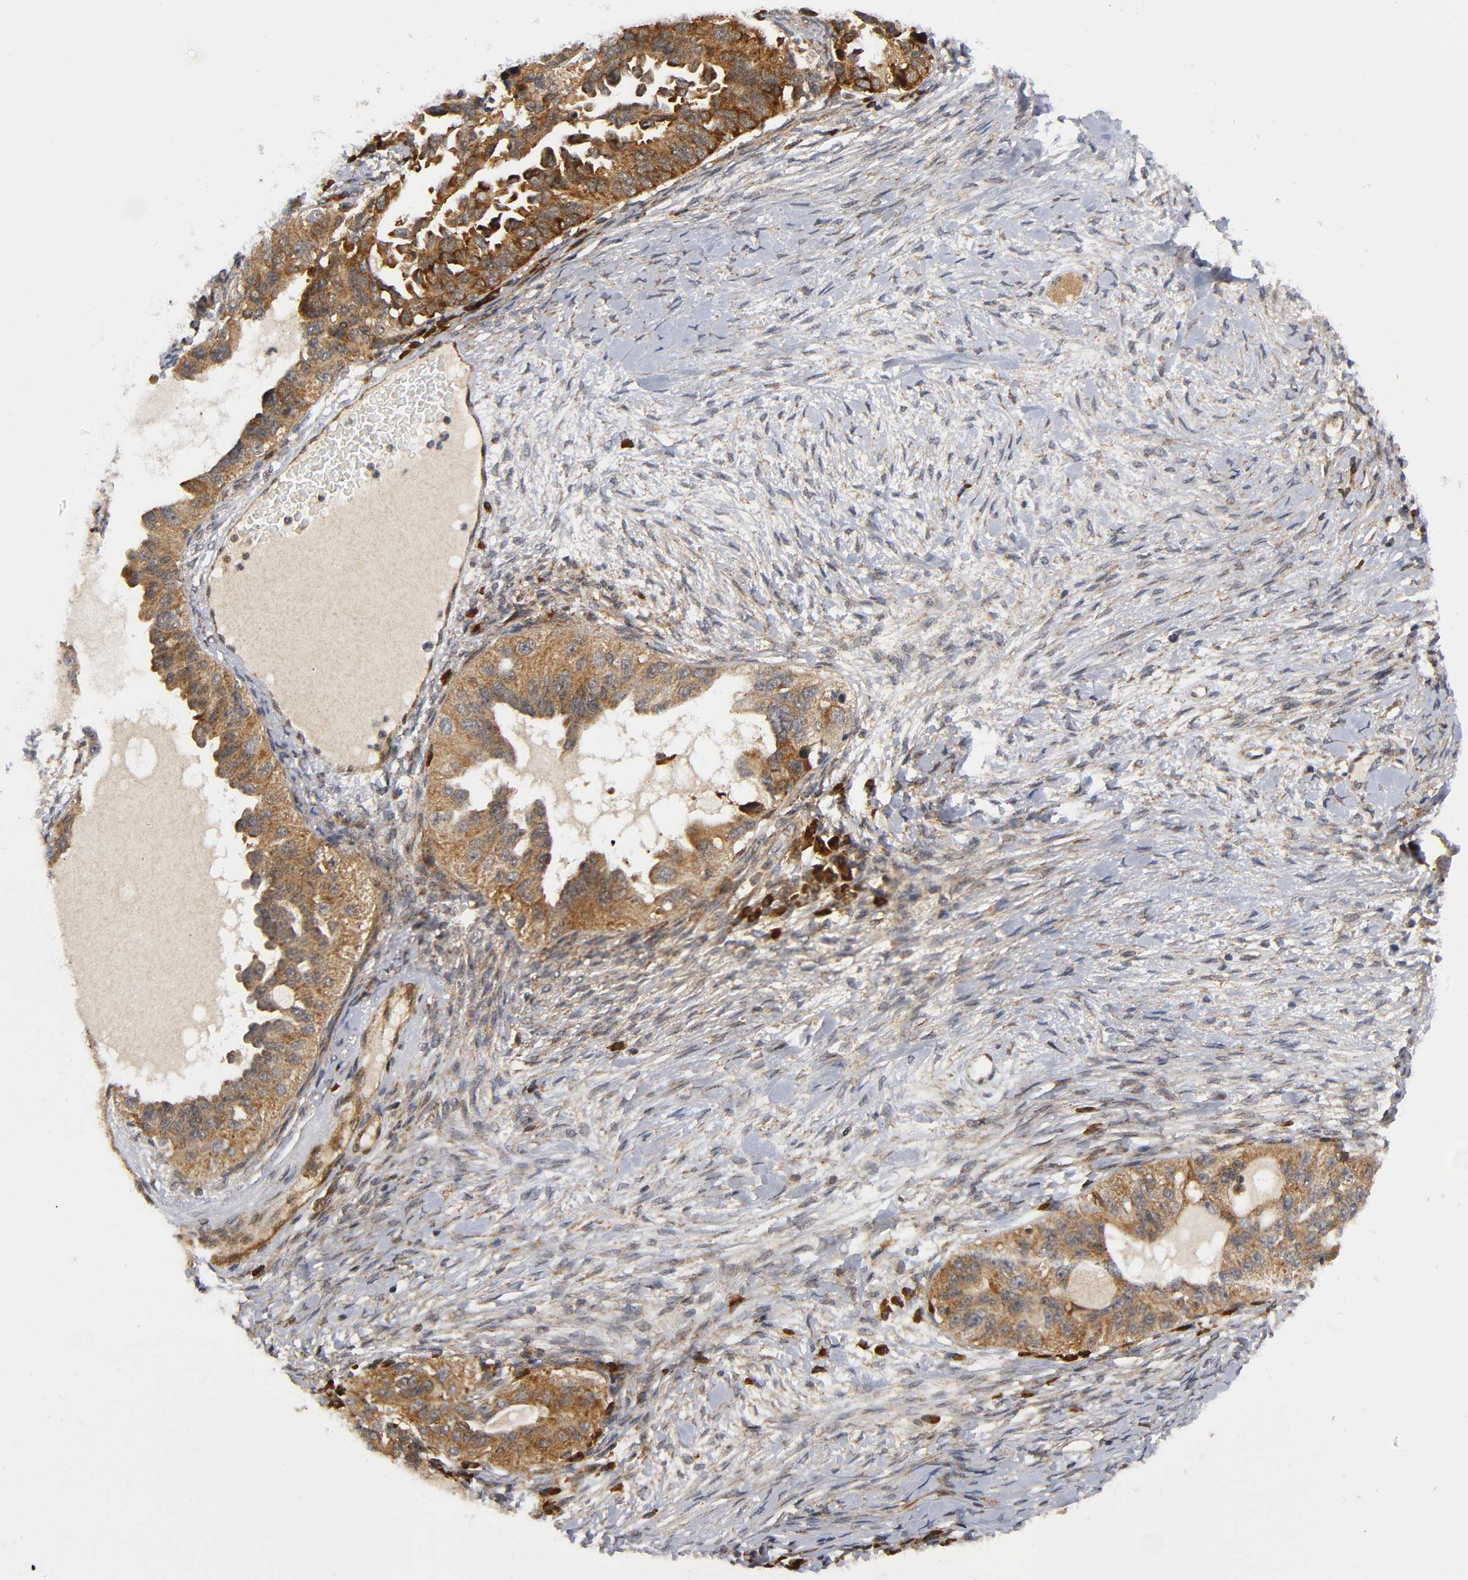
{"staining": {"intensity": "strong", "quantity": ">75%", "location": "cytoplasmic/membranous"}, "tissue": "ovarian cancer", "cell_type": "Tumor cells", "image_type": "cancer", "snomed": [{"axis": "morphology", "description": "Cystadenocarcinoma, serous, NOS"}, {"axis": "topography", "description": "Ovary"}], "caption": "A high-resolution photomicrograph shows immunohistochemistry (IHC) staining of ovarian cancer (serous cystadenocarcinoma), which reveals strong cytoplasmic/membranous positivity in approximately >75% of tumor cells. Ihc stains the protein in brown and the nuclei are stained blue.", "gene": "EIF5", "patient": {"sex": "female", "age": 82}}